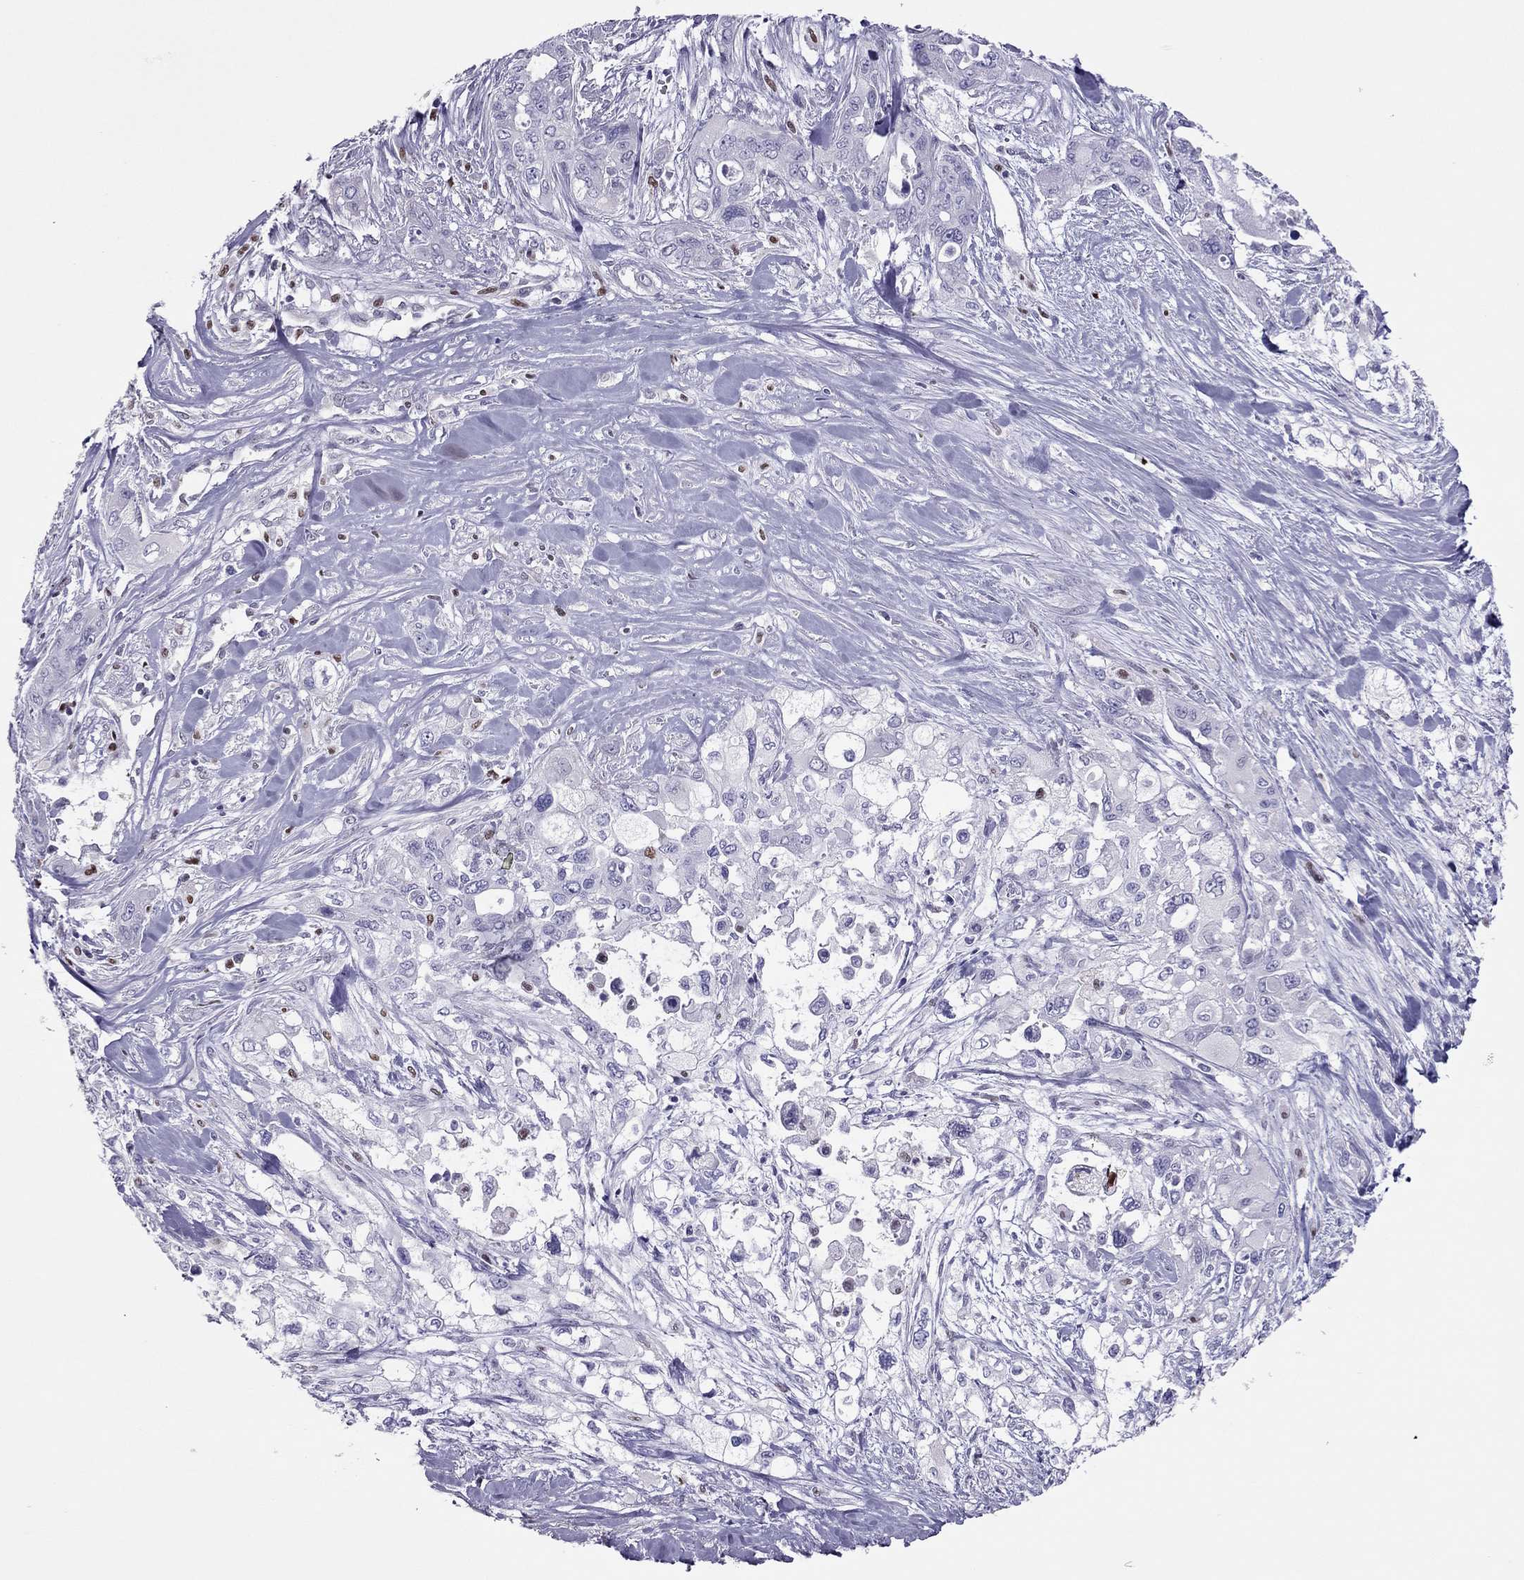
{"staining": {"intensity": "negative", "quantity": "none", "location": "none"}, "tissue": "pancreatic cancer", "cell_type": "Tumor cells", "image_type": "cancer", "snomed": [{"axis": "morphology", "description": "Adenocarcinoma, NOS"}, {"axis": "topography", "description": "Pancreas"}], "caption": "The immunohistochemistry (IHC) histopathology image has no significant expression in tumor cells of adenocarcinoma (pancreatic) tissue.", "gene": "SPINT3", "patient": {"sex": "male", "age": 47}}